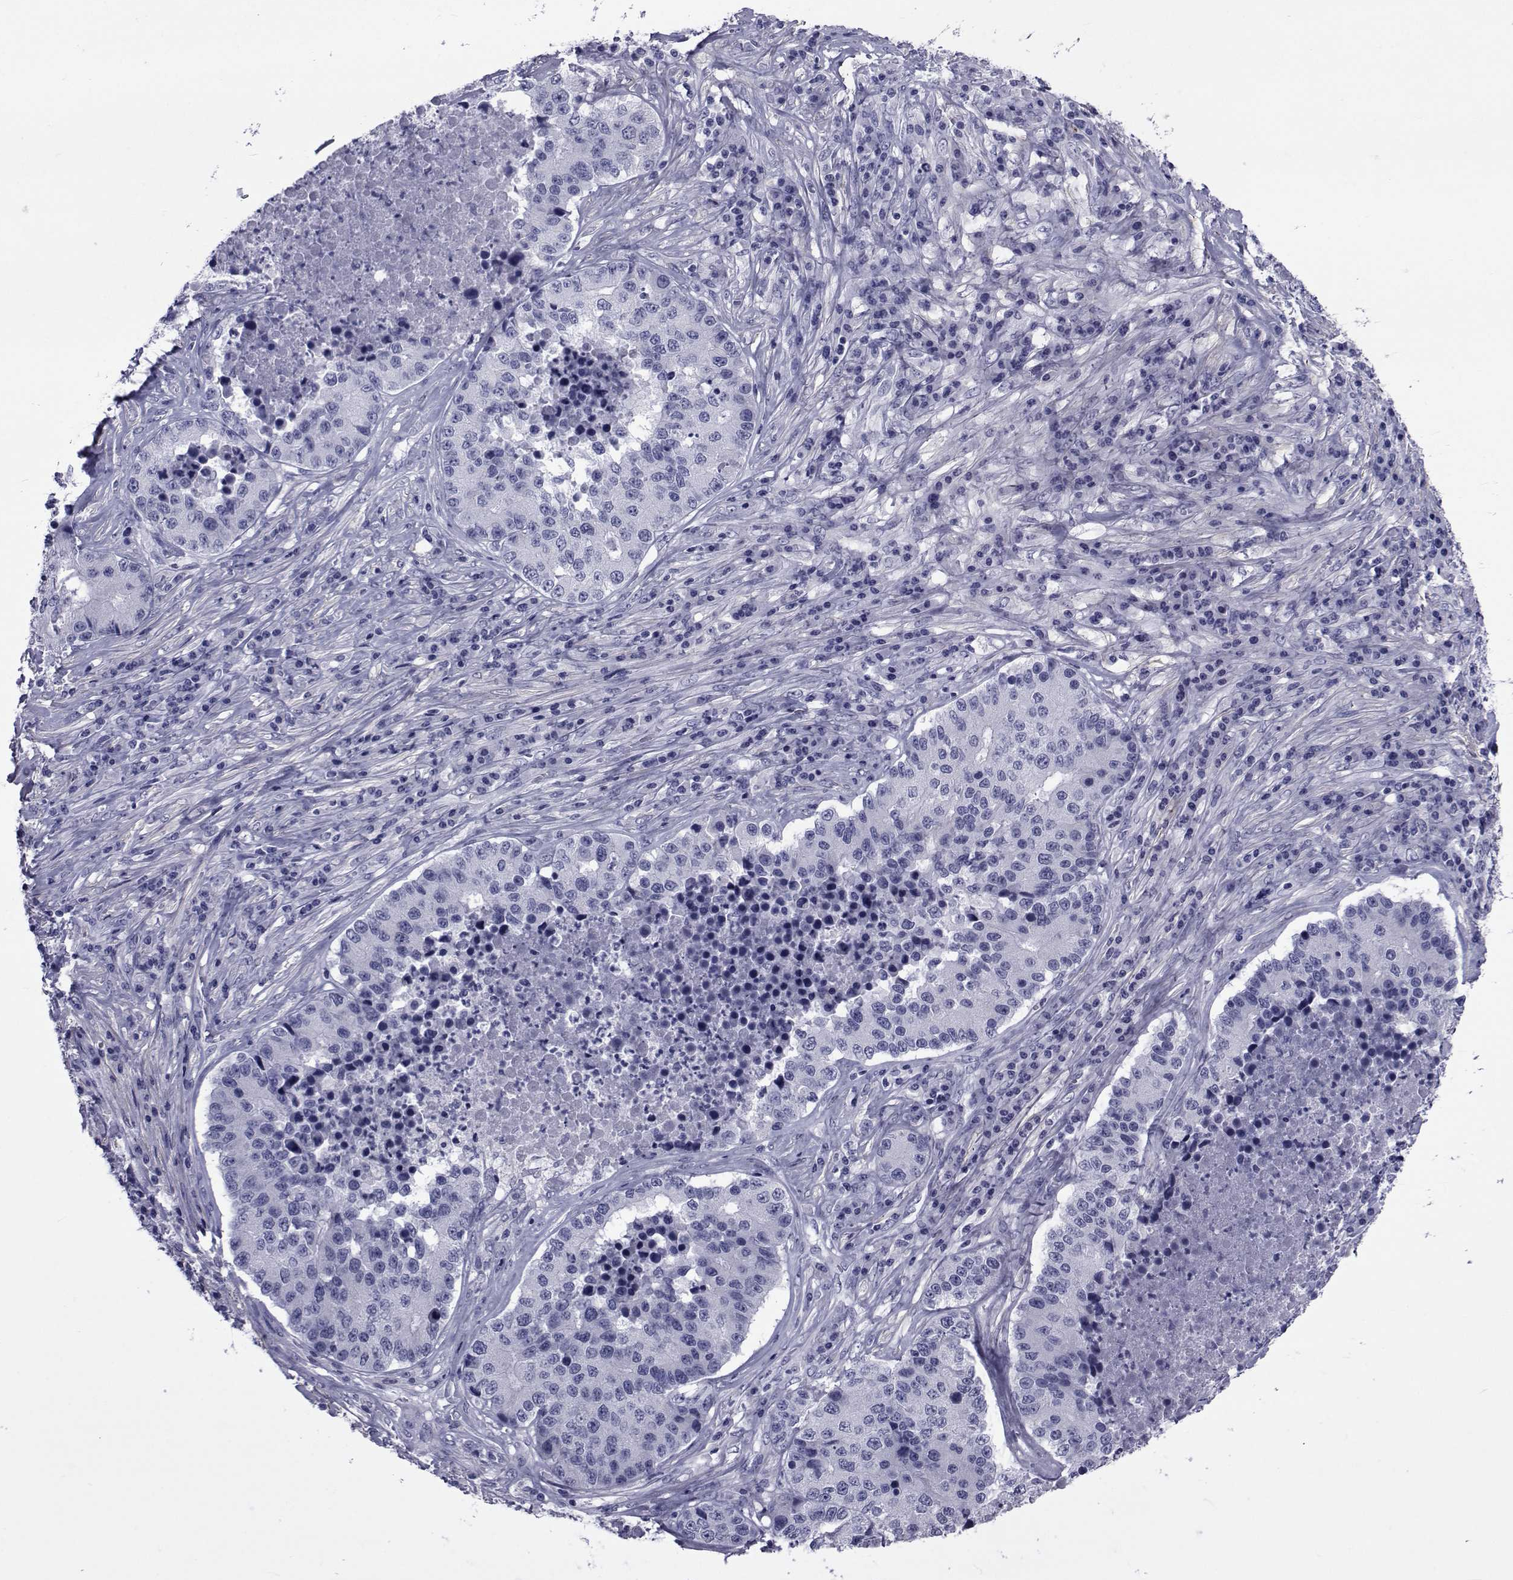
{"staining": {"intensity": "negative", "quantity": "none", "location": "none"}, "tissue": "stomach cancer", "cell_type": "Tumor cells", "image_type": "cancer", "snomed": [{"axis": "morphology", "description": "Adenocarcinoma, NOS"}, {"axis": "topography", "description": "Stomach"}], "caption": "Tumor cells show no significant positivity in stomach cancer.", "gene": "GKAP1", "patient": {"sex": "male", "age": 71}}